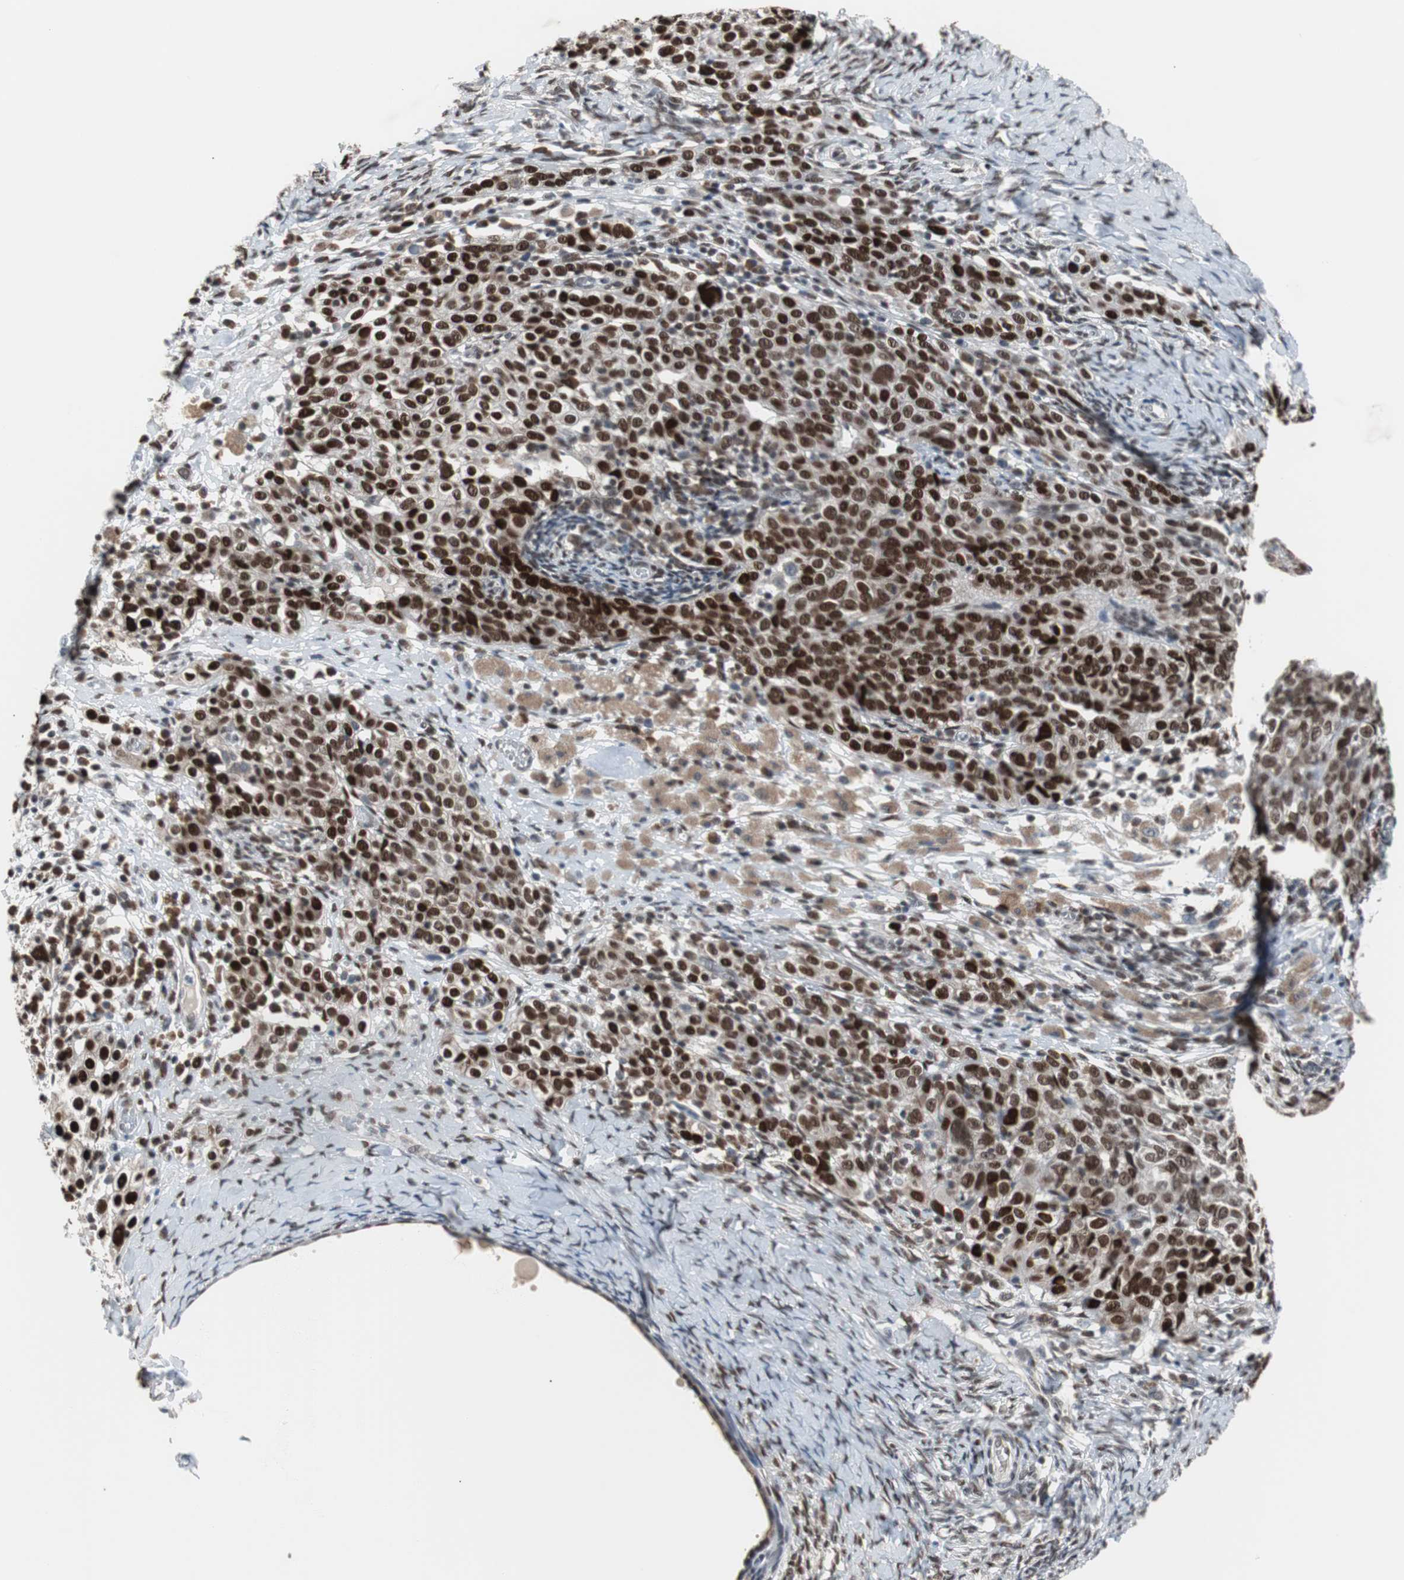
{"staining": {"intensity": "strong", "quantity": ">75%", "location": "nuclear"}, "tissue": "ovarian cancer", "cell_type": "Tumor cells", "image_type": "cancer", "snomed": [{"axis": "morphology", "description": "Normal tissue, NOS"}, {"axis": "morphology", "description": "Cystadenocarcinoma, serous, NOS"}, {"axis": "topography", "description": "Ovary"}], "caption": "Strong nuclear protein positivity is seen in about >75% of tumor cells in ovarian cancer.", "gene": "ZHX2", "patient": {"sex": "female", "age": 62}}